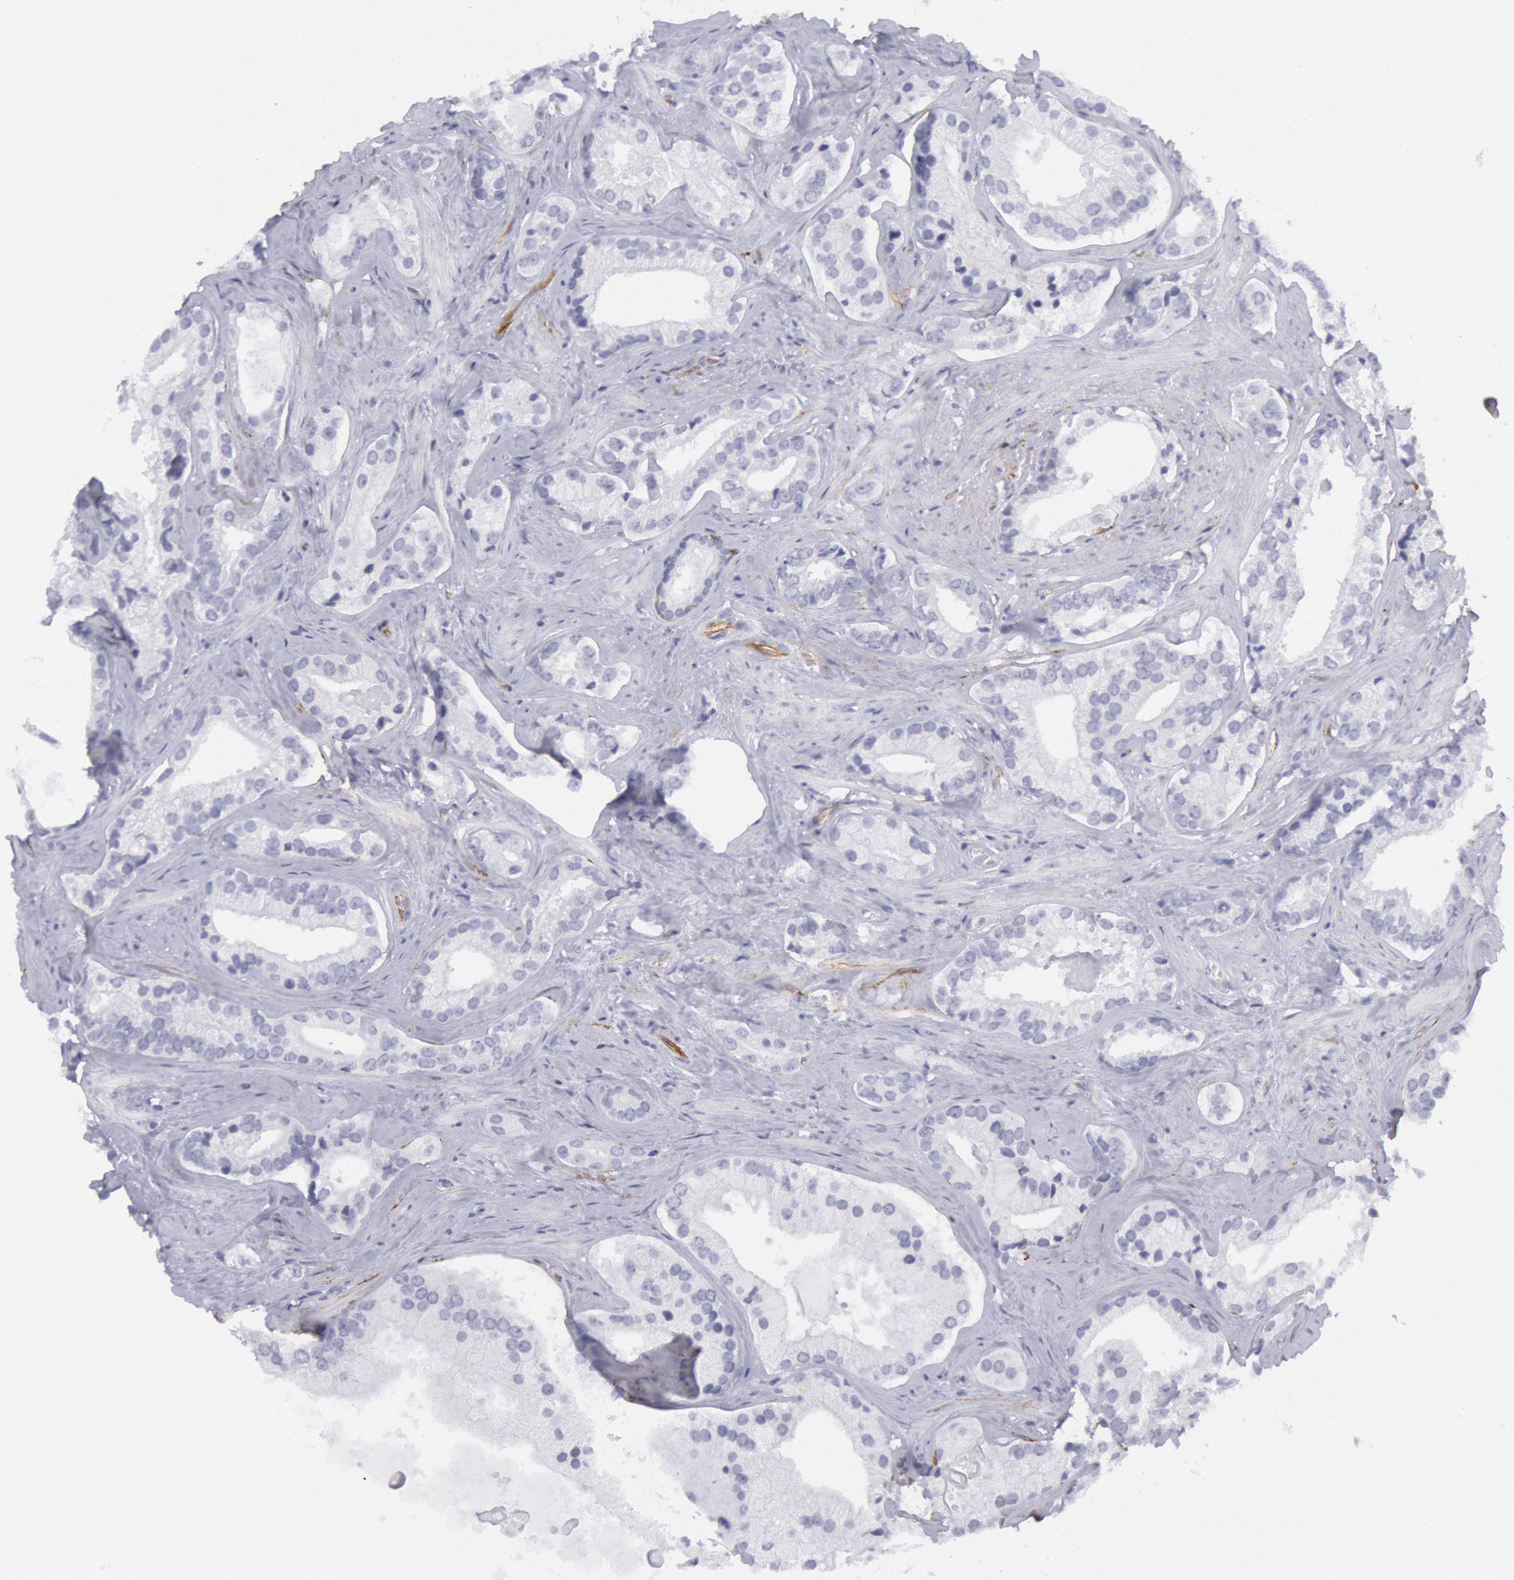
{"staining": {"intensity": "negative", "quantity": "none", "location": "none"}, "tissue": "prostate cancer", "cell_type": "Tumor cells", "image_type": "cancer", "snomed": [{"axis": "morphology", "description": "Adenocarcinoma, Medium grade"}, {"axis": "topography", "description": "Prostate"}], "caption": "Prostate cancer was stained to show a protein in brown. There is no significant positivity in tumor cells. (DAB IHC visualized using brightfield microscopy, high magnification).", "gene": "CDH13", "patient": {"sex": "male", "age": 70}}